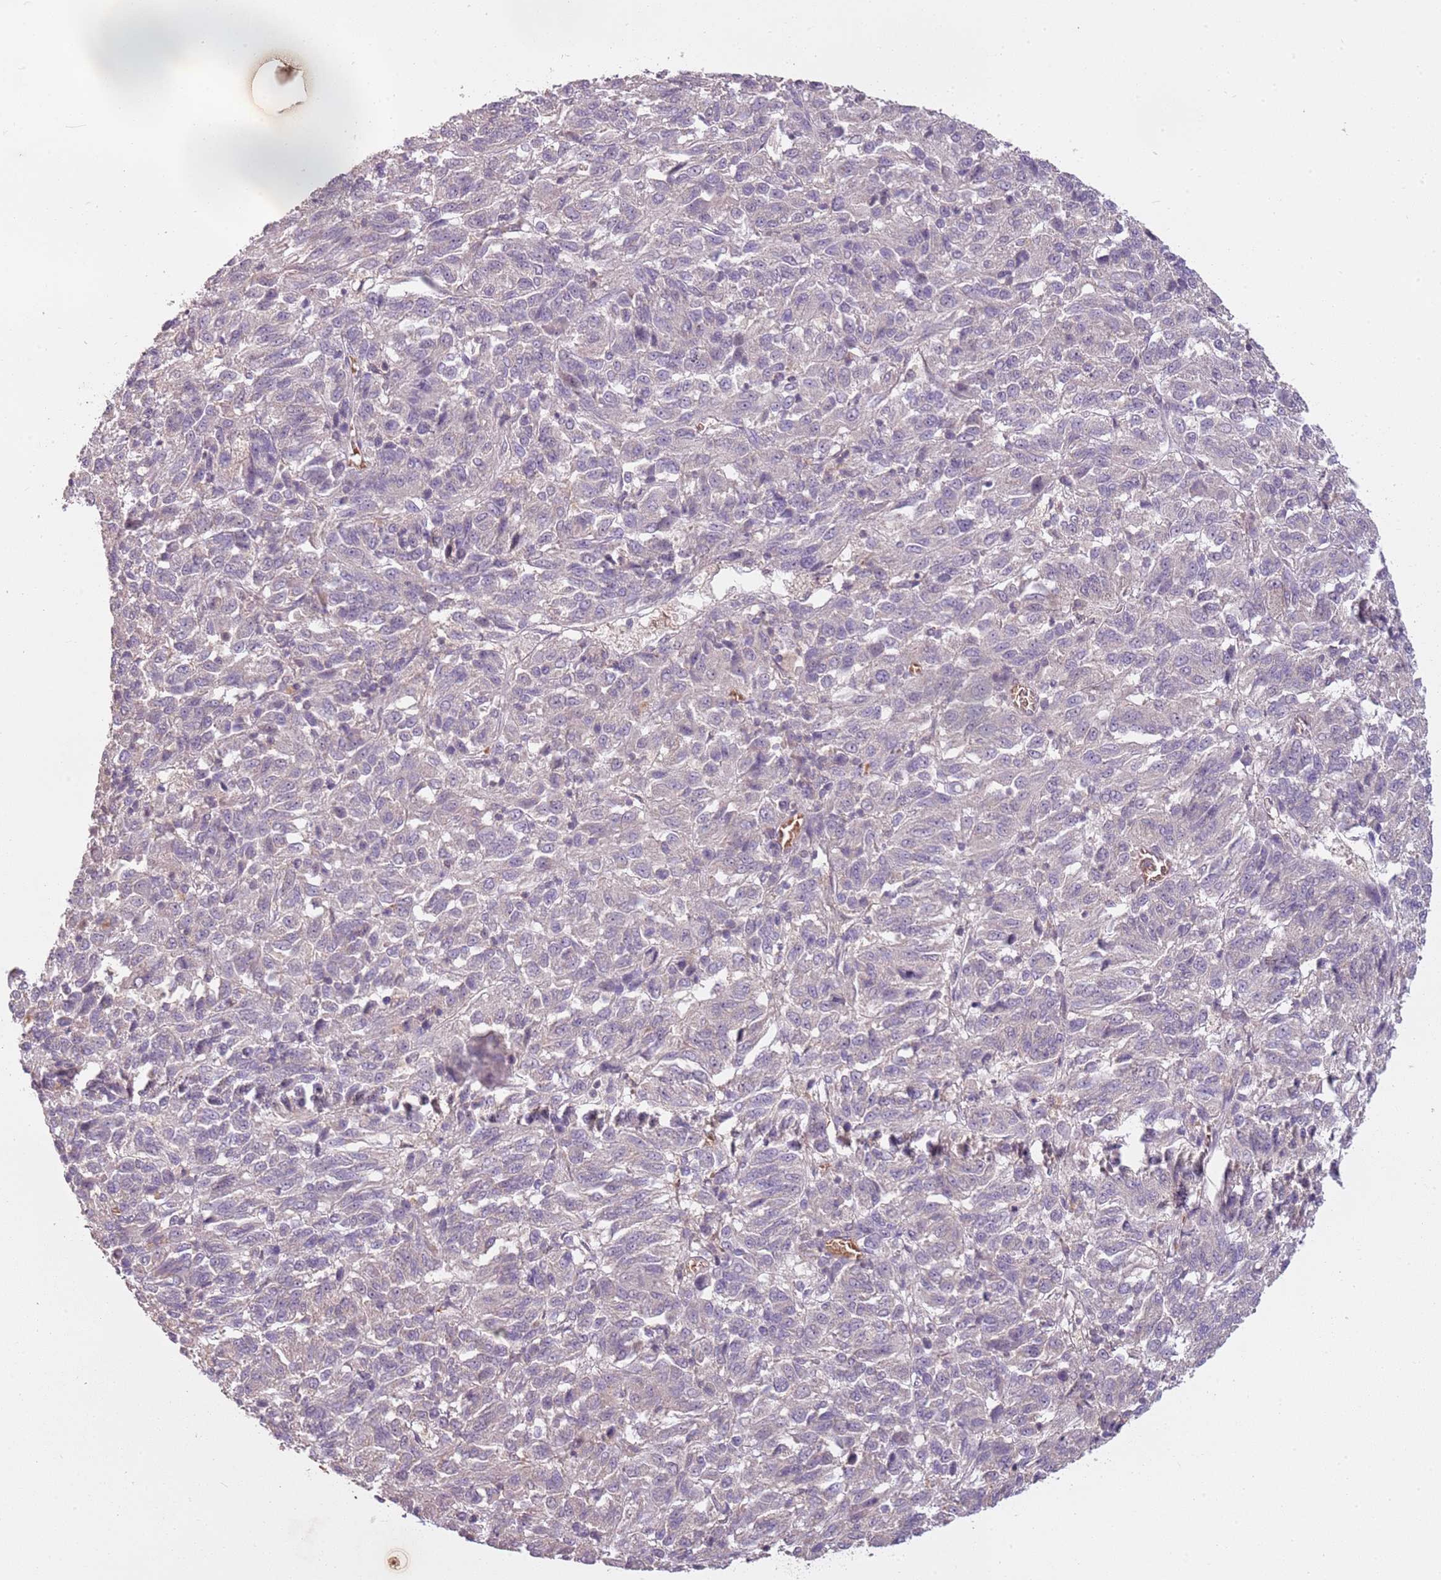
{"staining": {"intensity": "negative", "quantity": "none", "location": "none"}, "tissue": "melanoma", "cell_type": "Tumor cells", "image_type": "cancer", "snomed": [{"axis": "morphology", "description": "Malignant melanoma, Metastatic site"}, {"axis": "topography", "description": "Lung"}], "caption": "The photomicrograph displays no staining of tumor cells in malignant melanoma (metastatic site). (Immunohistochemistry, brightfield microscopy, high magnification).", "gene": "TEKT4", "patient": {"sex": "male", "age": 64}}